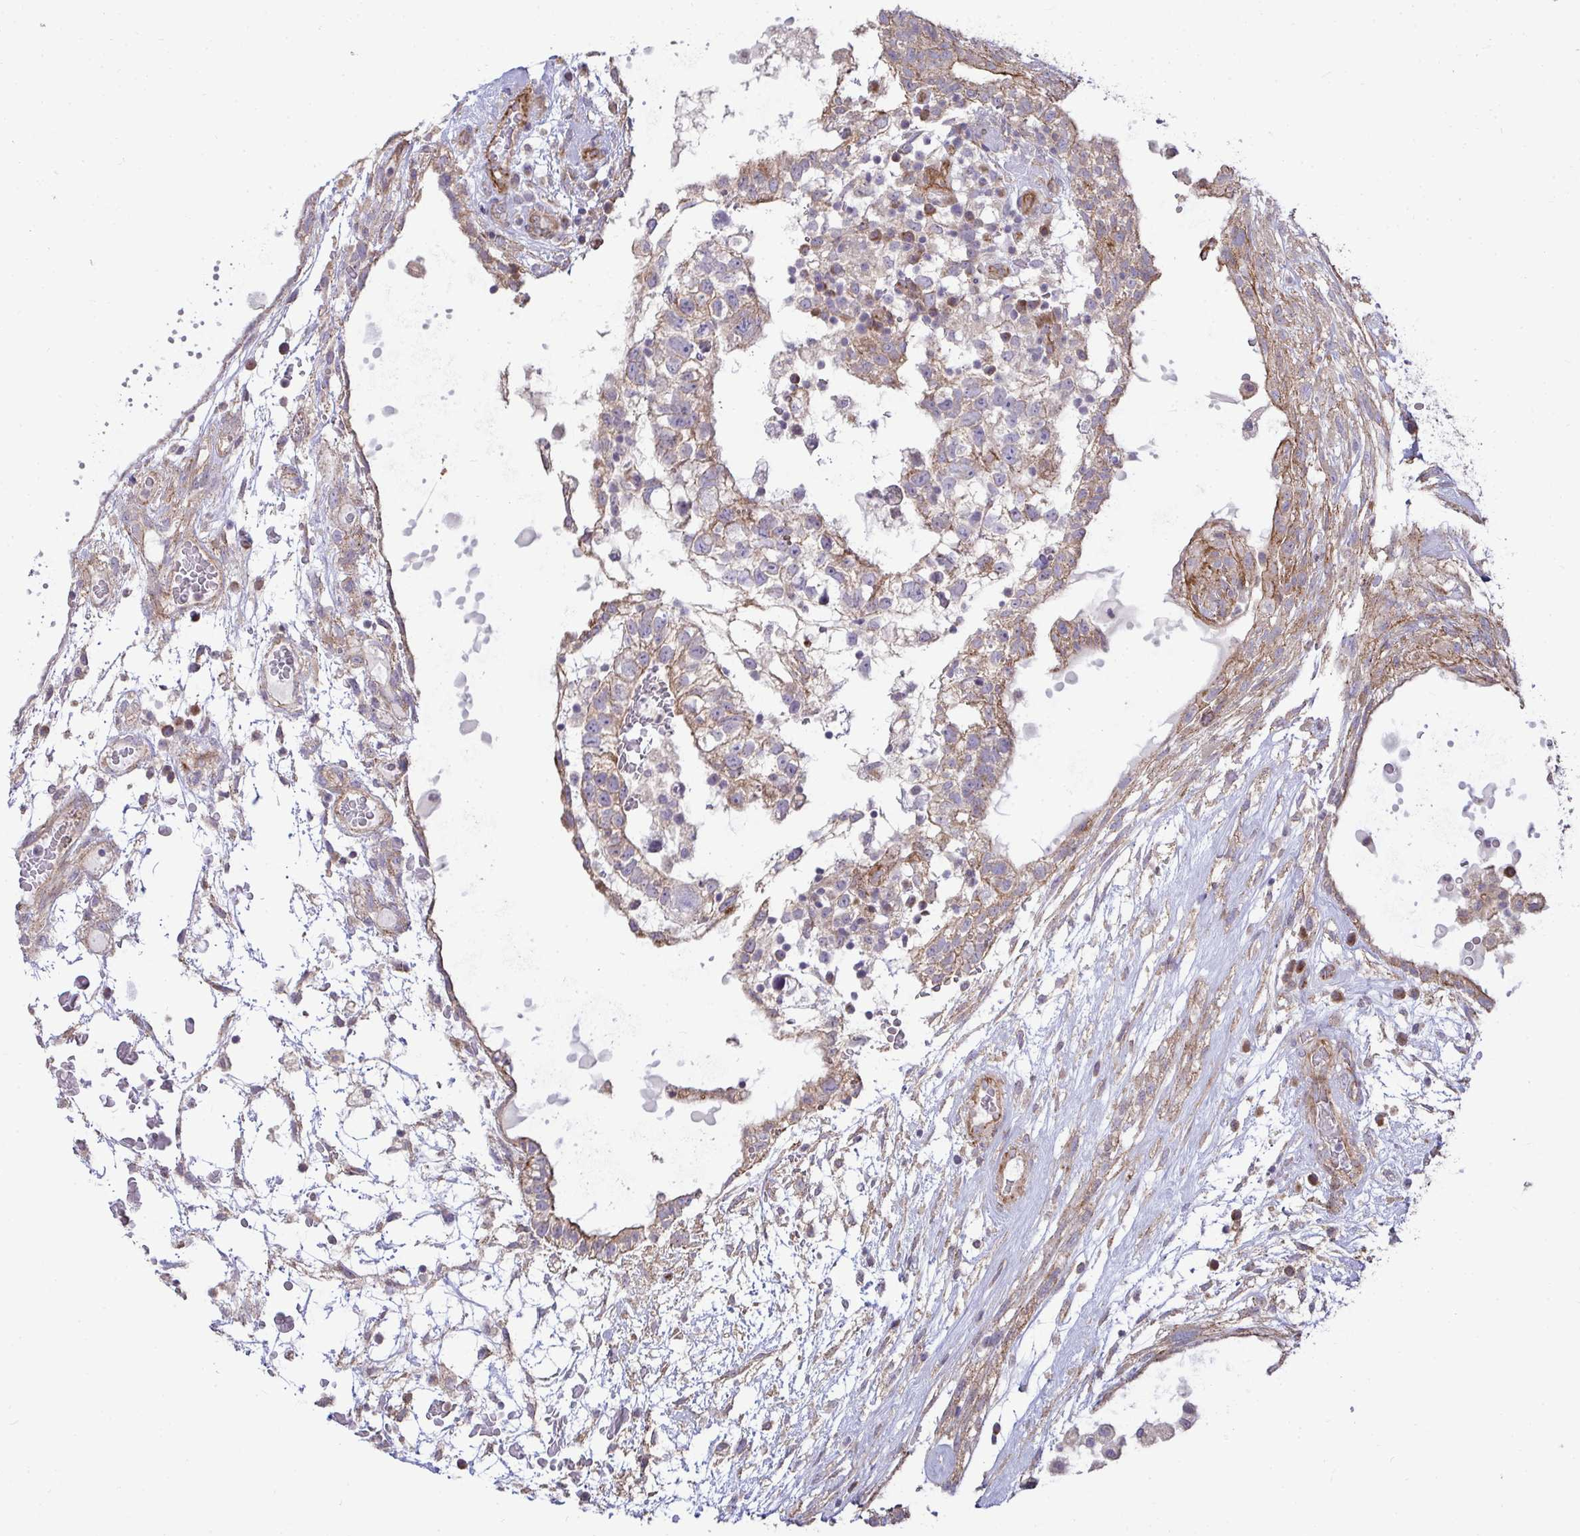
{"staining": {"intensity": "moderate", "quantity": "25%-75%", "location": "cytoplasmic/membranous"}, "tissue": "testis cancer", "cell_type": "Tumor cells", "image_type": "cancer", "snomed": [{"axis": "morphology", "description": "Carcinoma, Embryonal, NOS"}, {"axis": "topography", "description": "Testis"}], "caption": "A high-resolution micrograph shows immunohistochemistry staining of testis embryonal carcinoma, which demonstrates moderate cytoplasmic/membranous positivity in approximately 25%-75% of tumor cells.", "gene": "SH2D1B", "patient": {"sex": "male", "age": 32}}